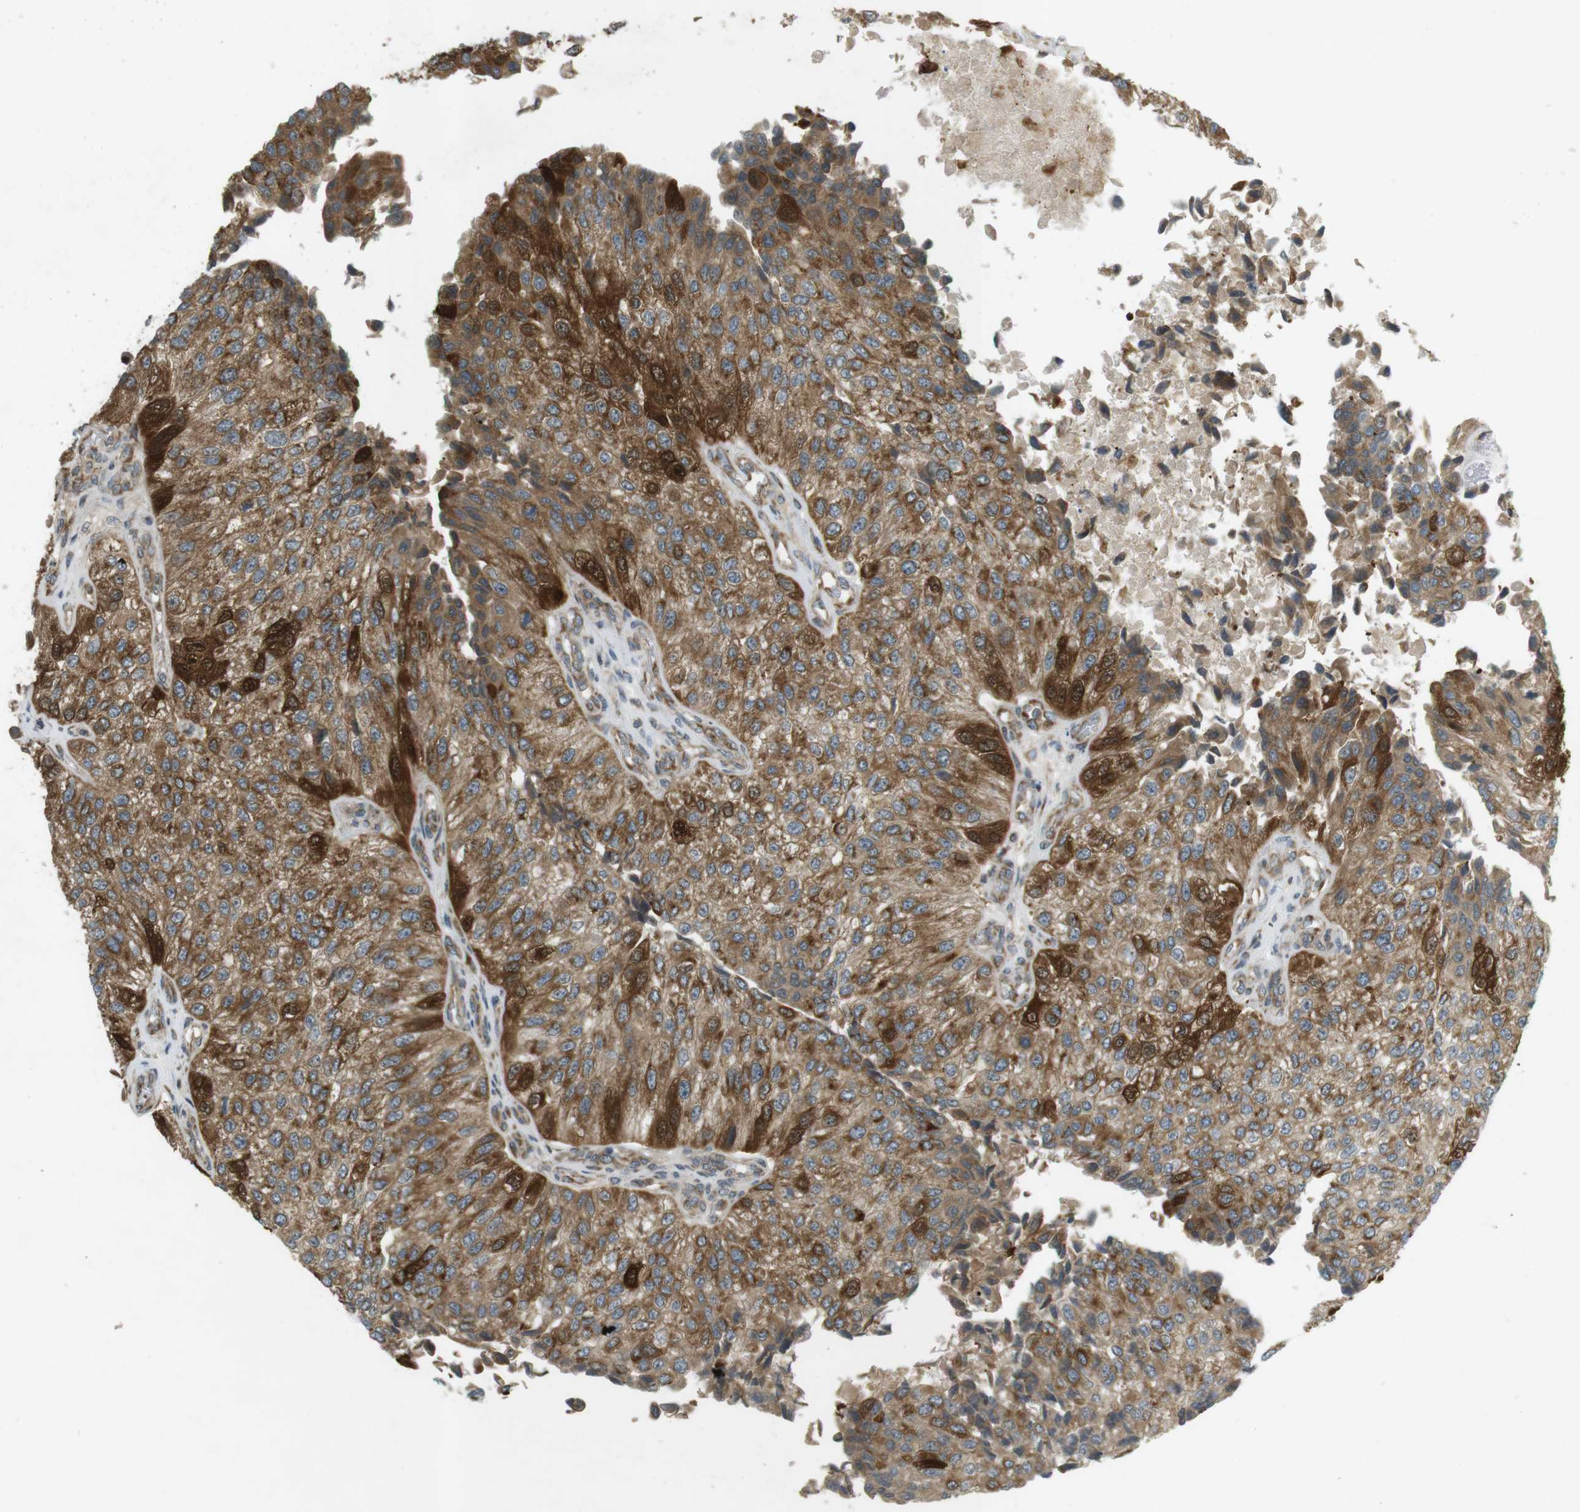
{"staining": {"intensity": "strong", "quantity": "25%-75%", "location": "cytoplasmic/membranous,nuclear"}, "tissue": "urothelial cancer", "cell_type": "Tumor cells", "image_type": "cancer", "snomed": [{"axis": "morphology", "description": "Urothelial carcinoma, High grade"}, {"axis": "topography", "description": "Kidney"}, {"axis": "topography", "description": "Urinary bladder"}], "caption": "Immunohistochemical staining of human urothelial carcinoma (high-grade) reveals high levels of strong cytoplasmic/membranous and nuclear protein staining in approximately 25%-75% of tumor cells.", "gene": "SLC41A1", "patient": {"sex": "male", "age": 77}}